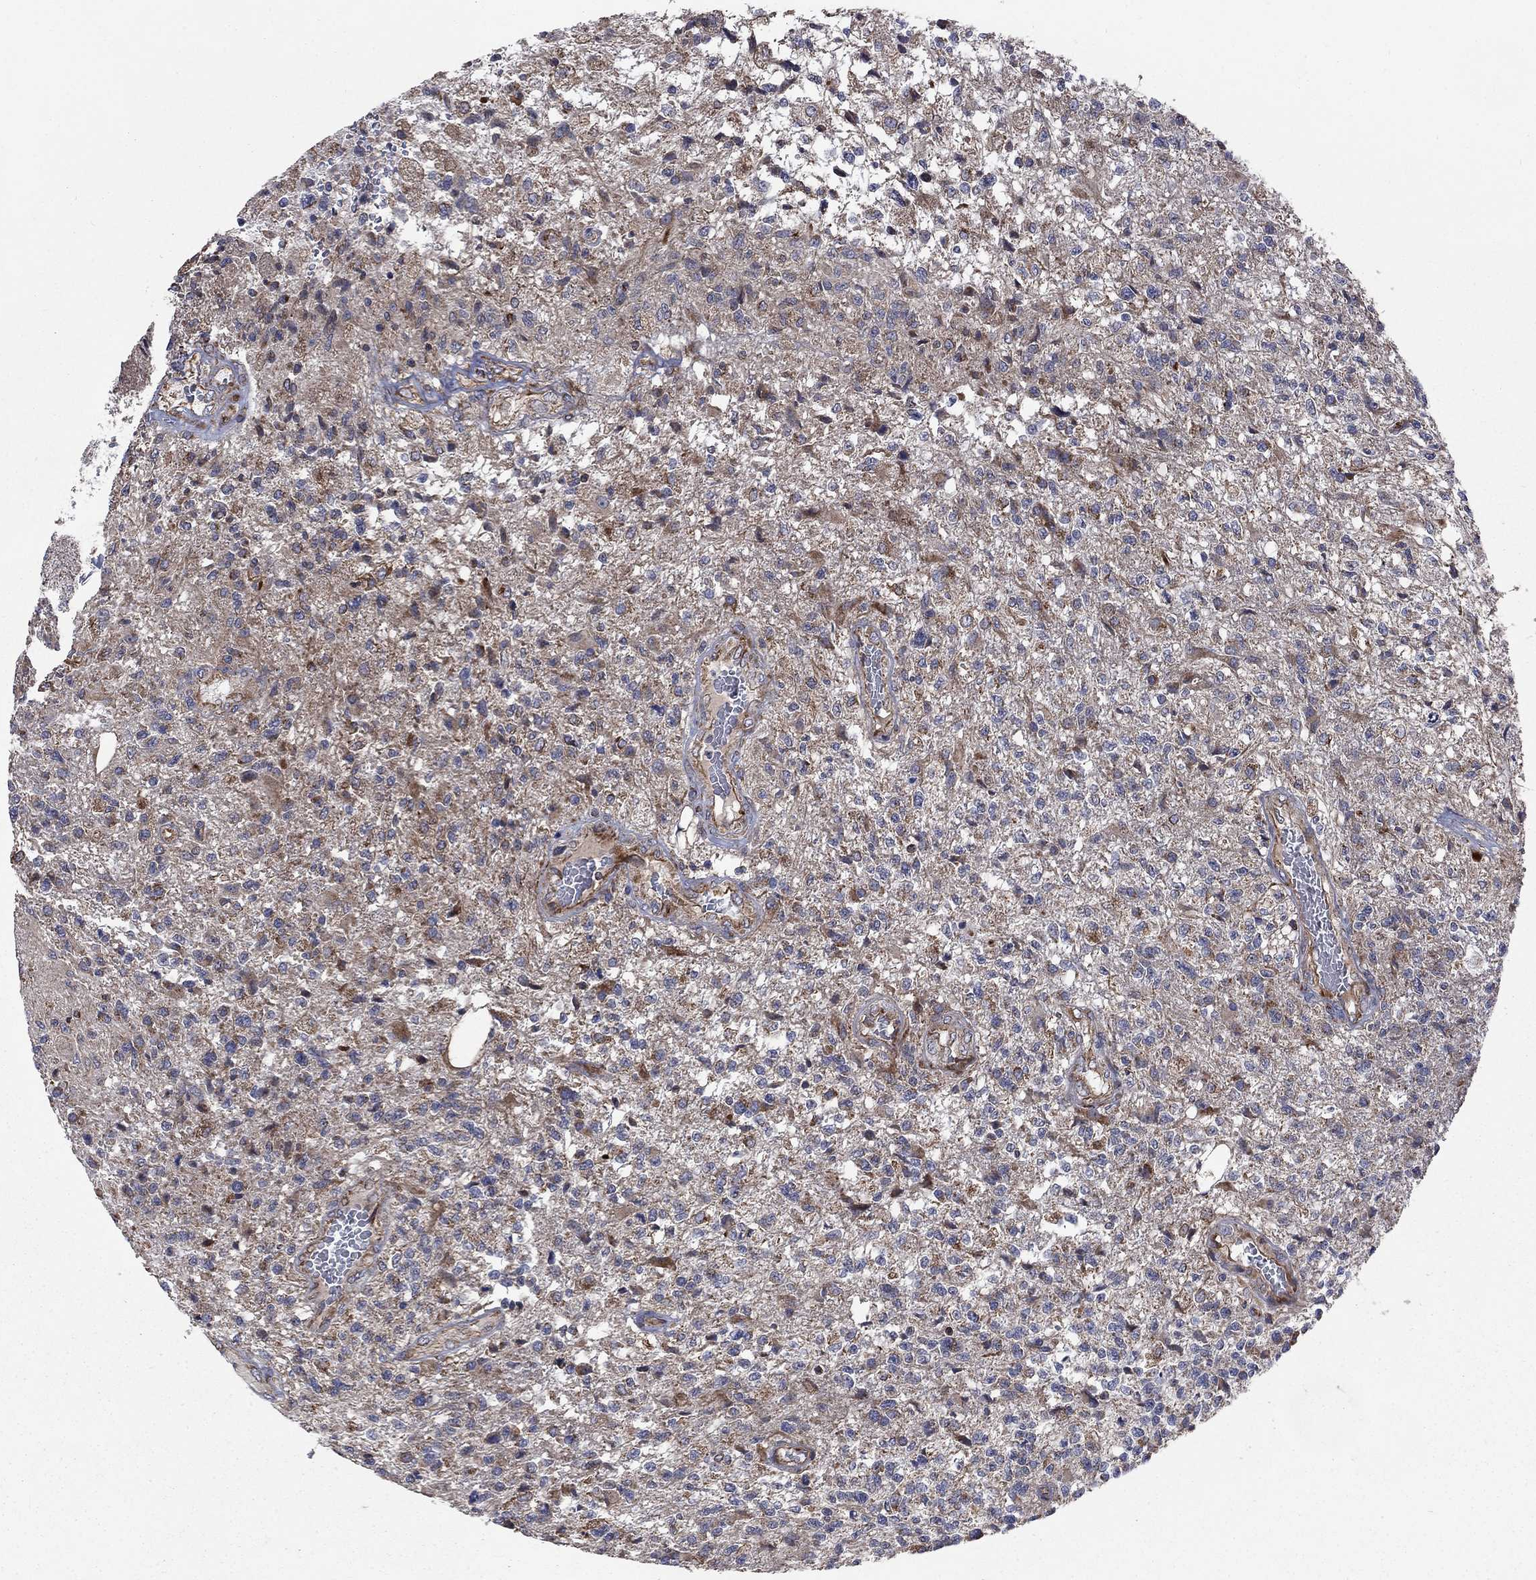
{"staining": {"intensity": "moderate", "quantity": "<25%", "location": "cytoplasmic/membranous"}, "tissue": "glioma", "cell_type": "Tumor cells", "image_type": "cancer", "snomed": [{"axis": "morphology", "description": "Glioma, malignant, High grade"}, {"axis": "topography", "description": "Brain"}], "caption": "Immunohistochemistry photomicrograph of glioma stained for a protein (brown), which reveals low levels of moderate cytoplasmic/membranous expression in approximately <25% of tumor cells.", "gene": "NDUFC1", "patient": {"sex": "male", "age": 56}}